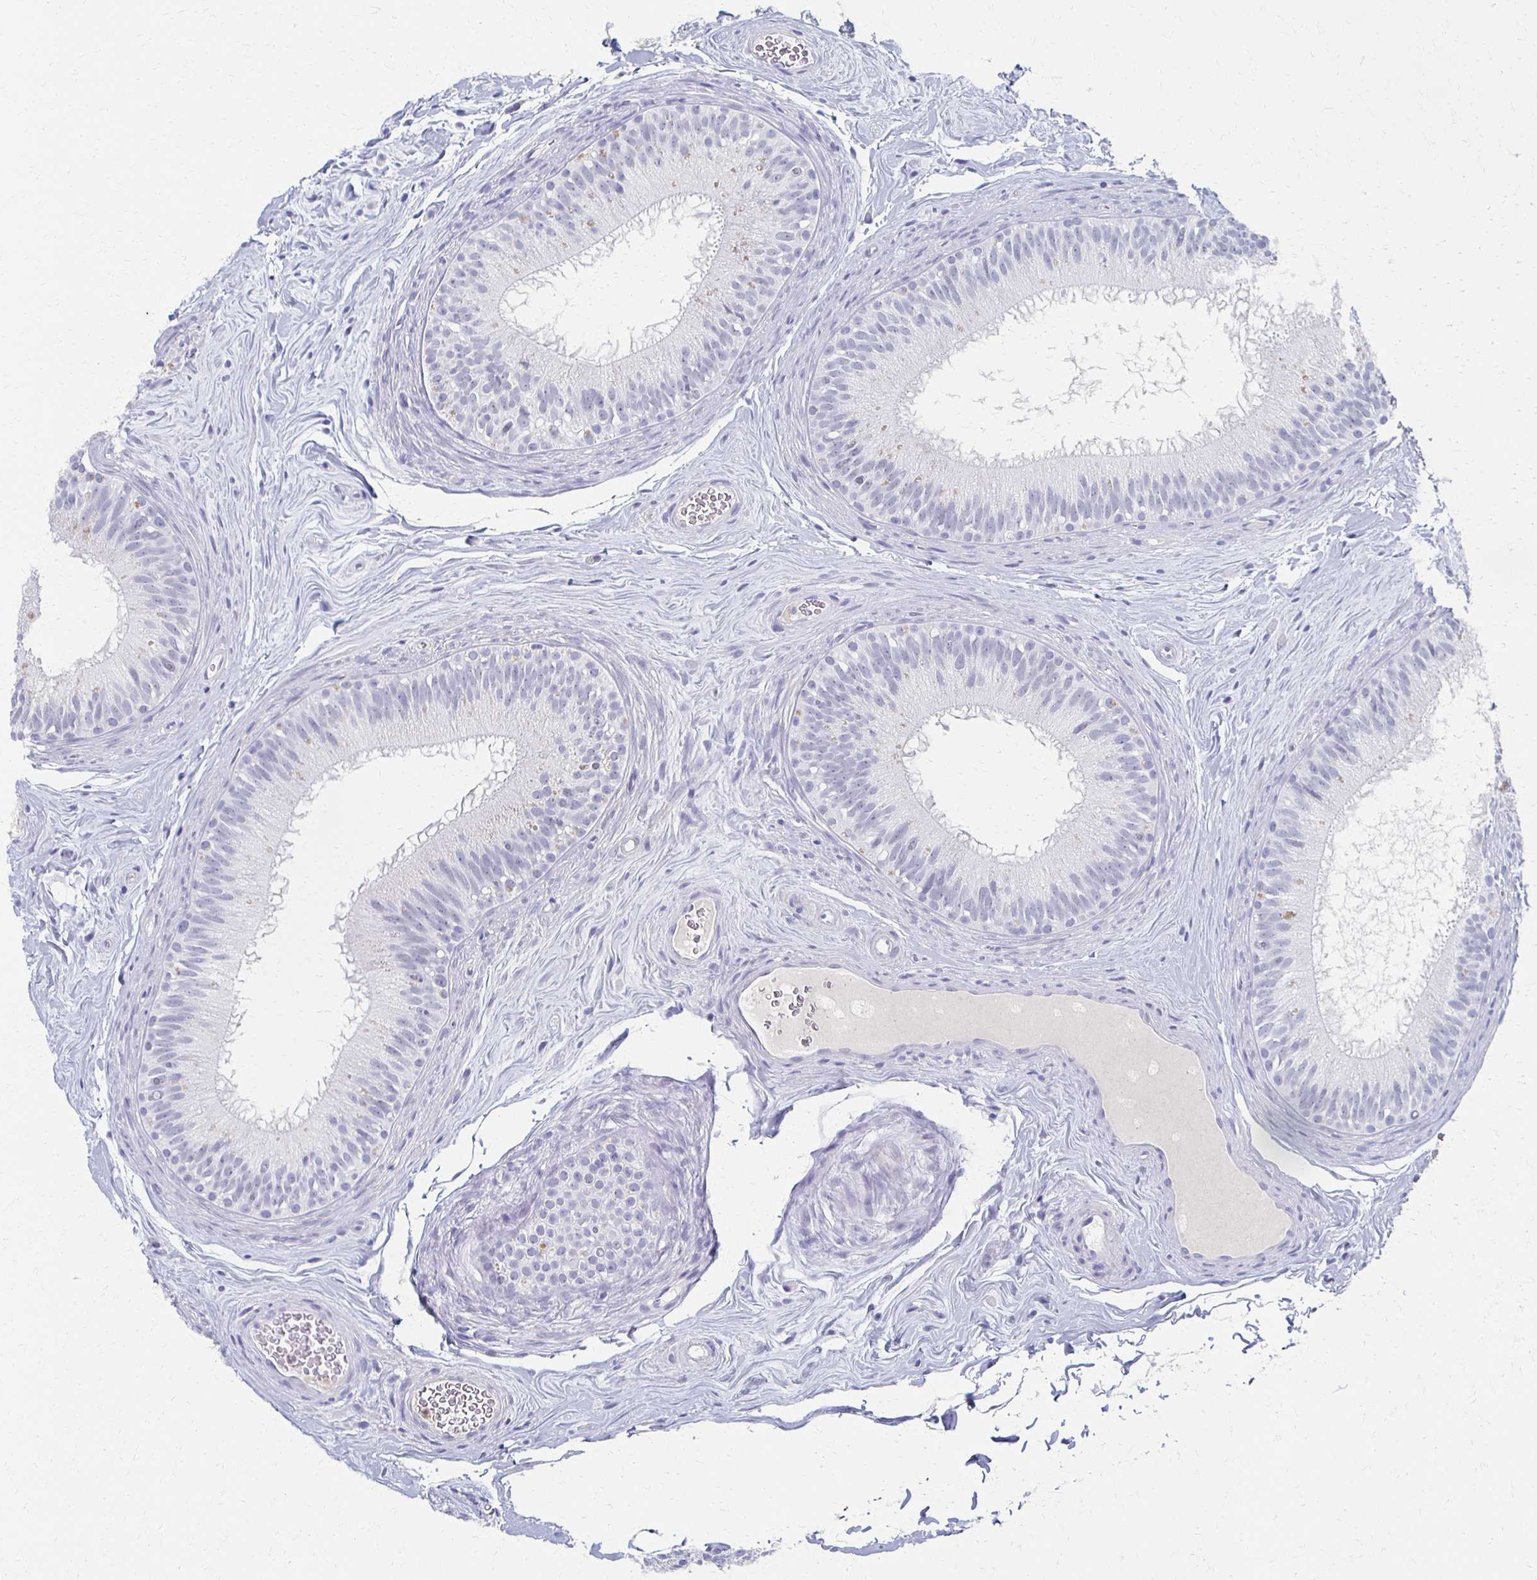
{"staining": {"intensity": "negative", "quantity": "none", "location": "none"}, "tissue": "epididymis", "cell_type": "Glandular cells", "image_type": "normal", "snomed": [{"axis": "morphology", "description": "Normal tissue, NOS"}, {"axis": "topography", "description": "Epididymis"}], "caption": "Protein analysis of normal epididymis exhibits no significant expression in glandular cells. (Stains: DAB (3,3'-diaminobenzidine) immunohistochemistry (IHC) with hematoxylin counter stain, Microscopy: brightfield microscopy at high magnification).", "gene": "CXCR2", "patient": {"sex": "male", "age": 44}}